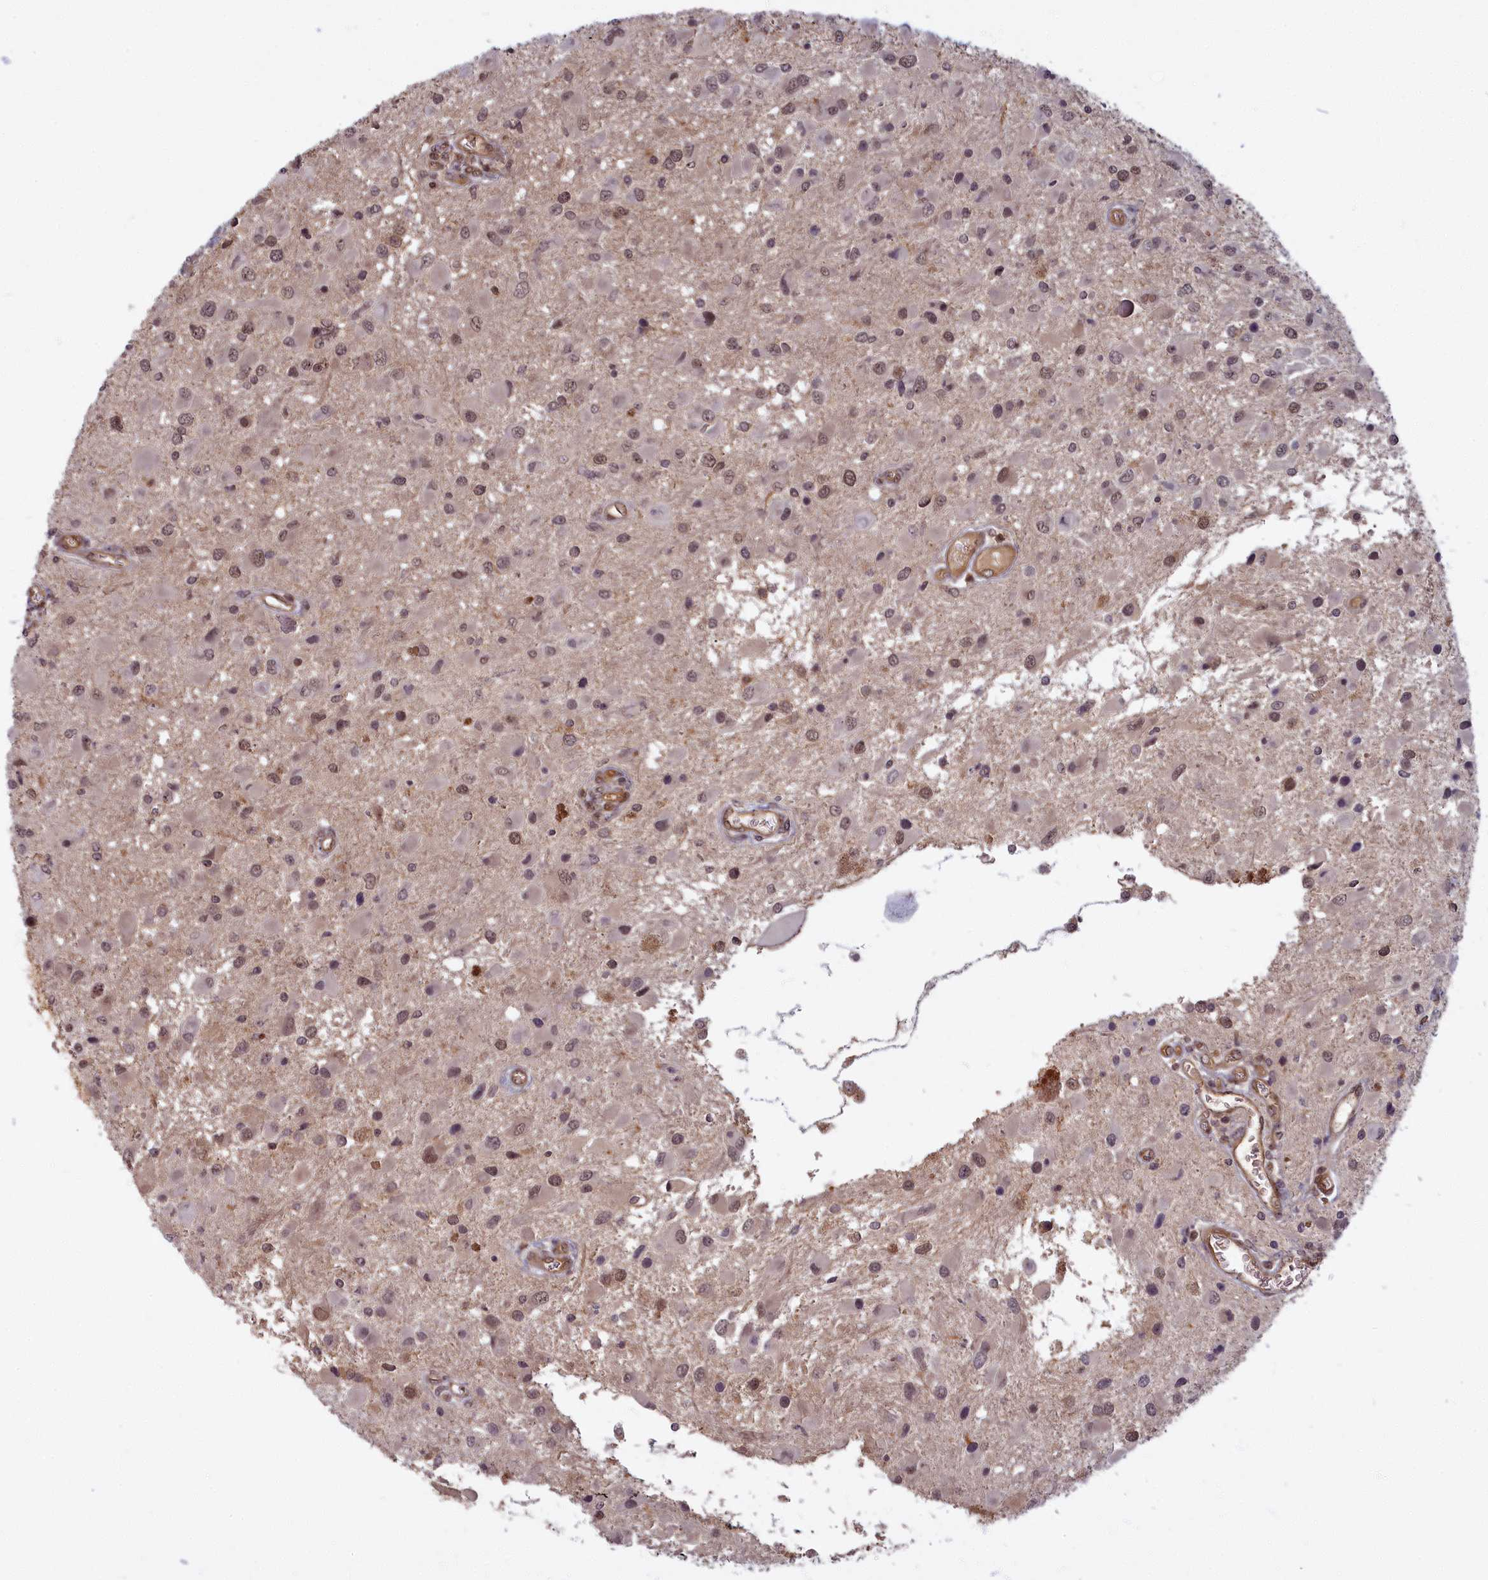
{"staining": {"intensity": "weak", "quantity": ">75%", "location": "nuclear"}, "tissue": "glioma", "cell_type": "Tumor cells", "image_type": "cancer", "snomed": [{"axis": "morphology", "description": "Glioma, malignant, High grade"}, {"axis": "topography", "description": "Brain"}], "caption": "Tumor cells demonstrate weak nuclear staining in approximately >75% of cells in glioma.", "gene": "SNRK", "patient": {"sex": "male", "age": 53}}